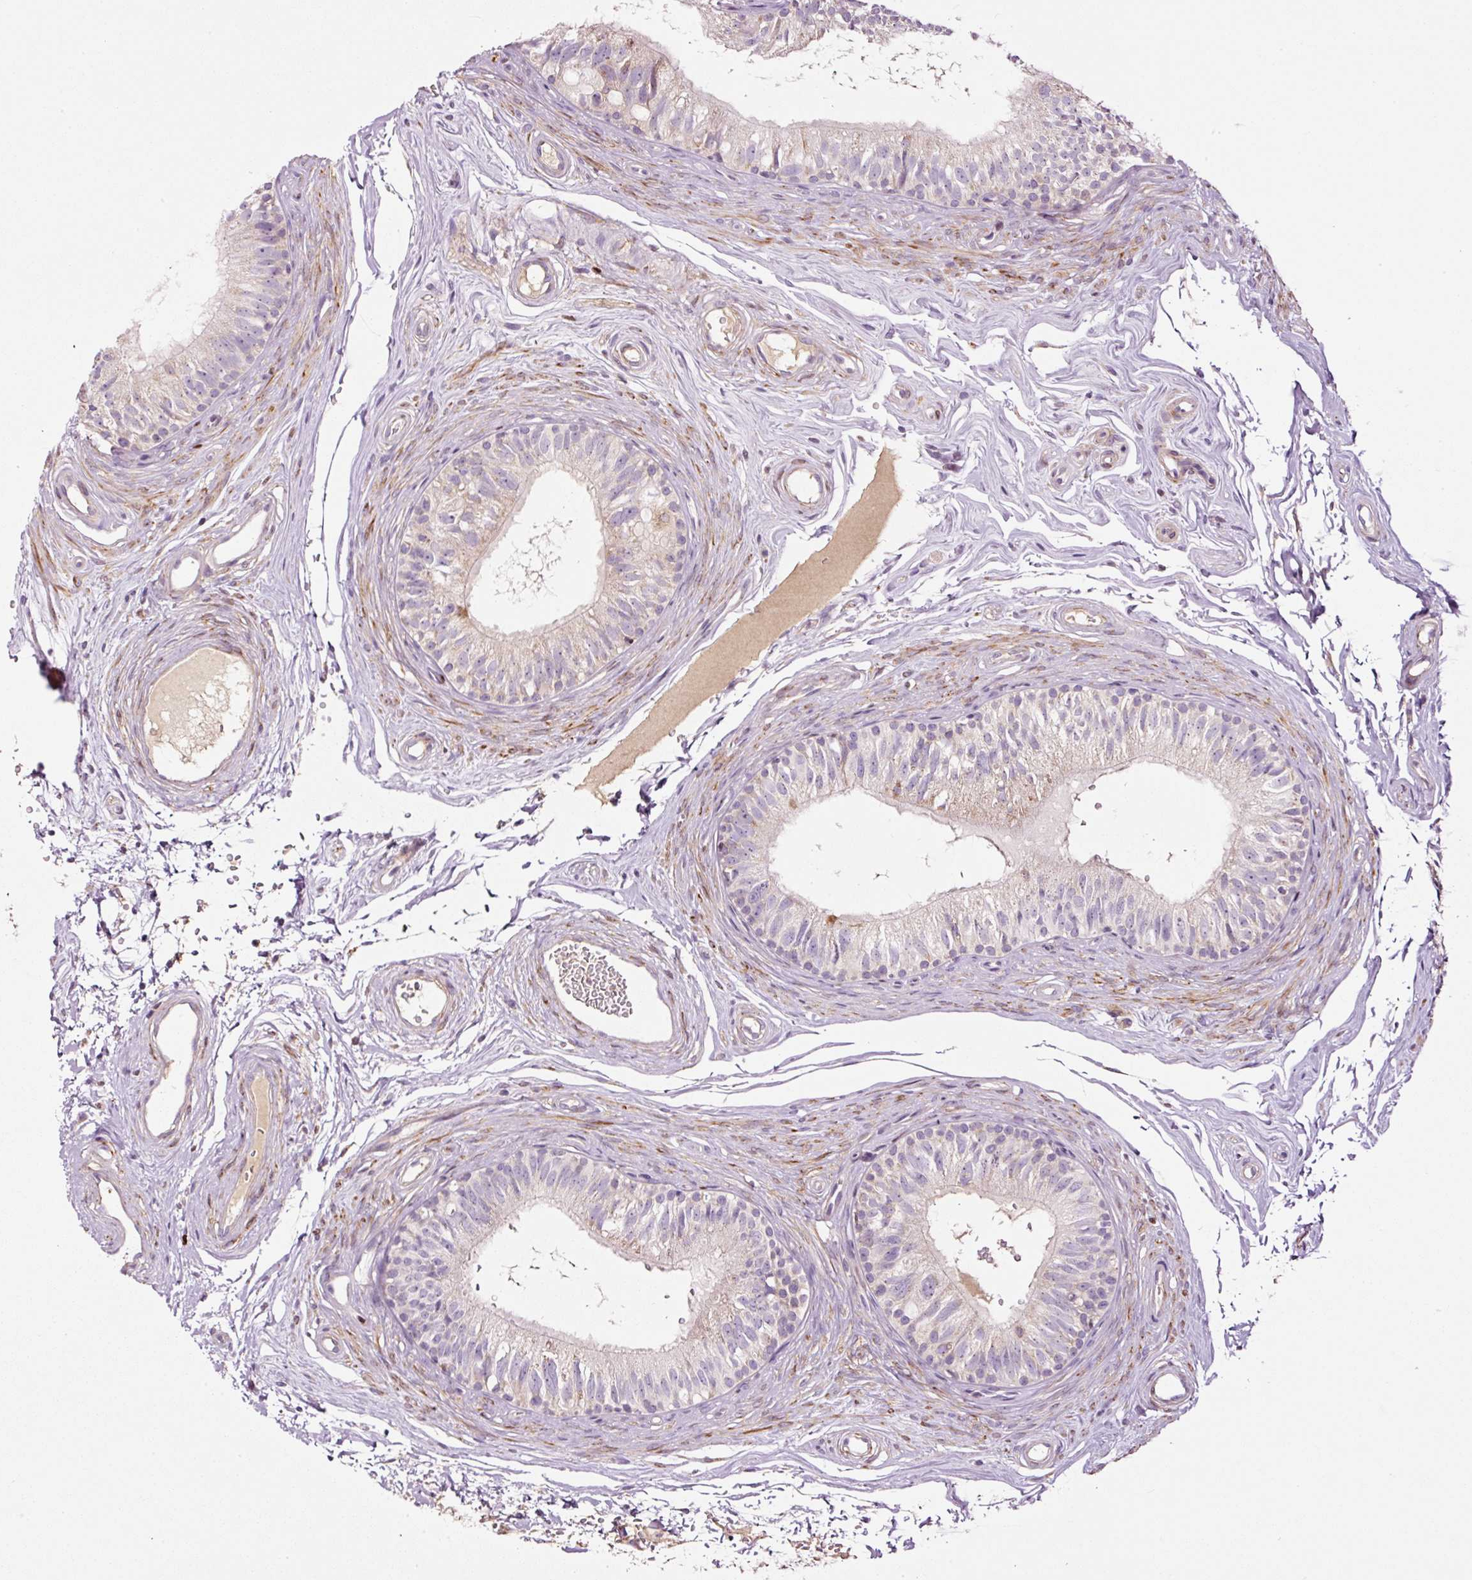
{"staining": {"intensity": "negative", "quantity": "none", "location": "none"}, "tissue": "epididymis", "cell_type": "Glandular cells", "image_type": "normal", "snomed": [{"axis": "morphology", "description": "Normal tissue, NOS"}, {"axis": "topography", "description": "Epididymis"}], "caption": "The immunohistochemistry histopathology image has no significant expression in glandular cells of epididymis. (Stains: DAB IHC with hematoxylin counter stain, Microscopy: brightfield microscopy at high magnification).", "gene": "TMEM8B", "patient": {"sex": "male", "age": 45}}